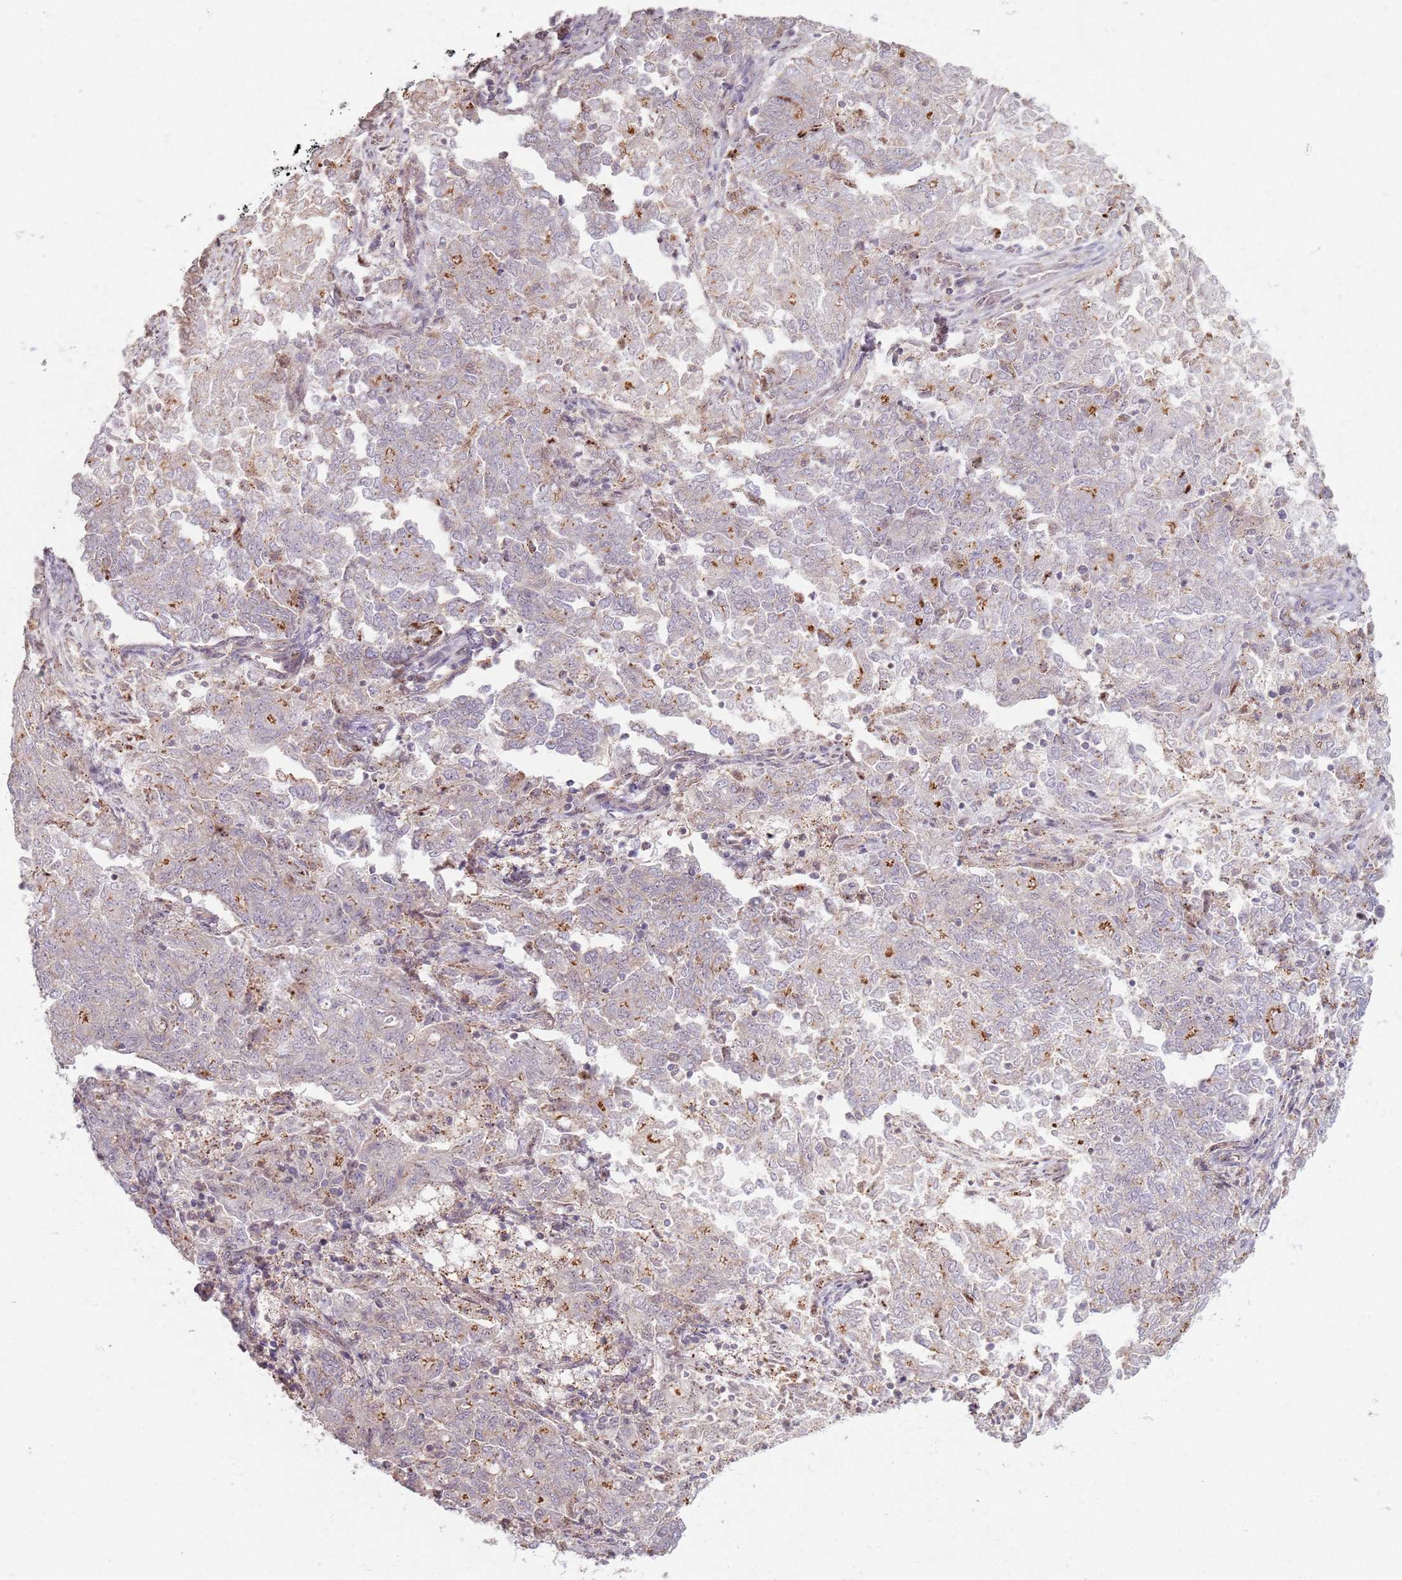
{"staining": {"intensity": "weak", "quantity": "<25%", "location": "cytoplasmic/membranous"}, "tissue": "endometrial cancer", "cell_type": "Tumor cells", "image_type": "cancer", "snomed": [{"axis": "morphology", "description": "Adenocarcinoma, NOS"}, {"axis": "topography", "description": "Endometrium"}], "caption": "Micrograph shows no protein staining in tumor cells of endometrial cancer (adenocarcinoma) tissue.", "gene": "KCNA5", "patient": {"sex": "female", "age": 80}}